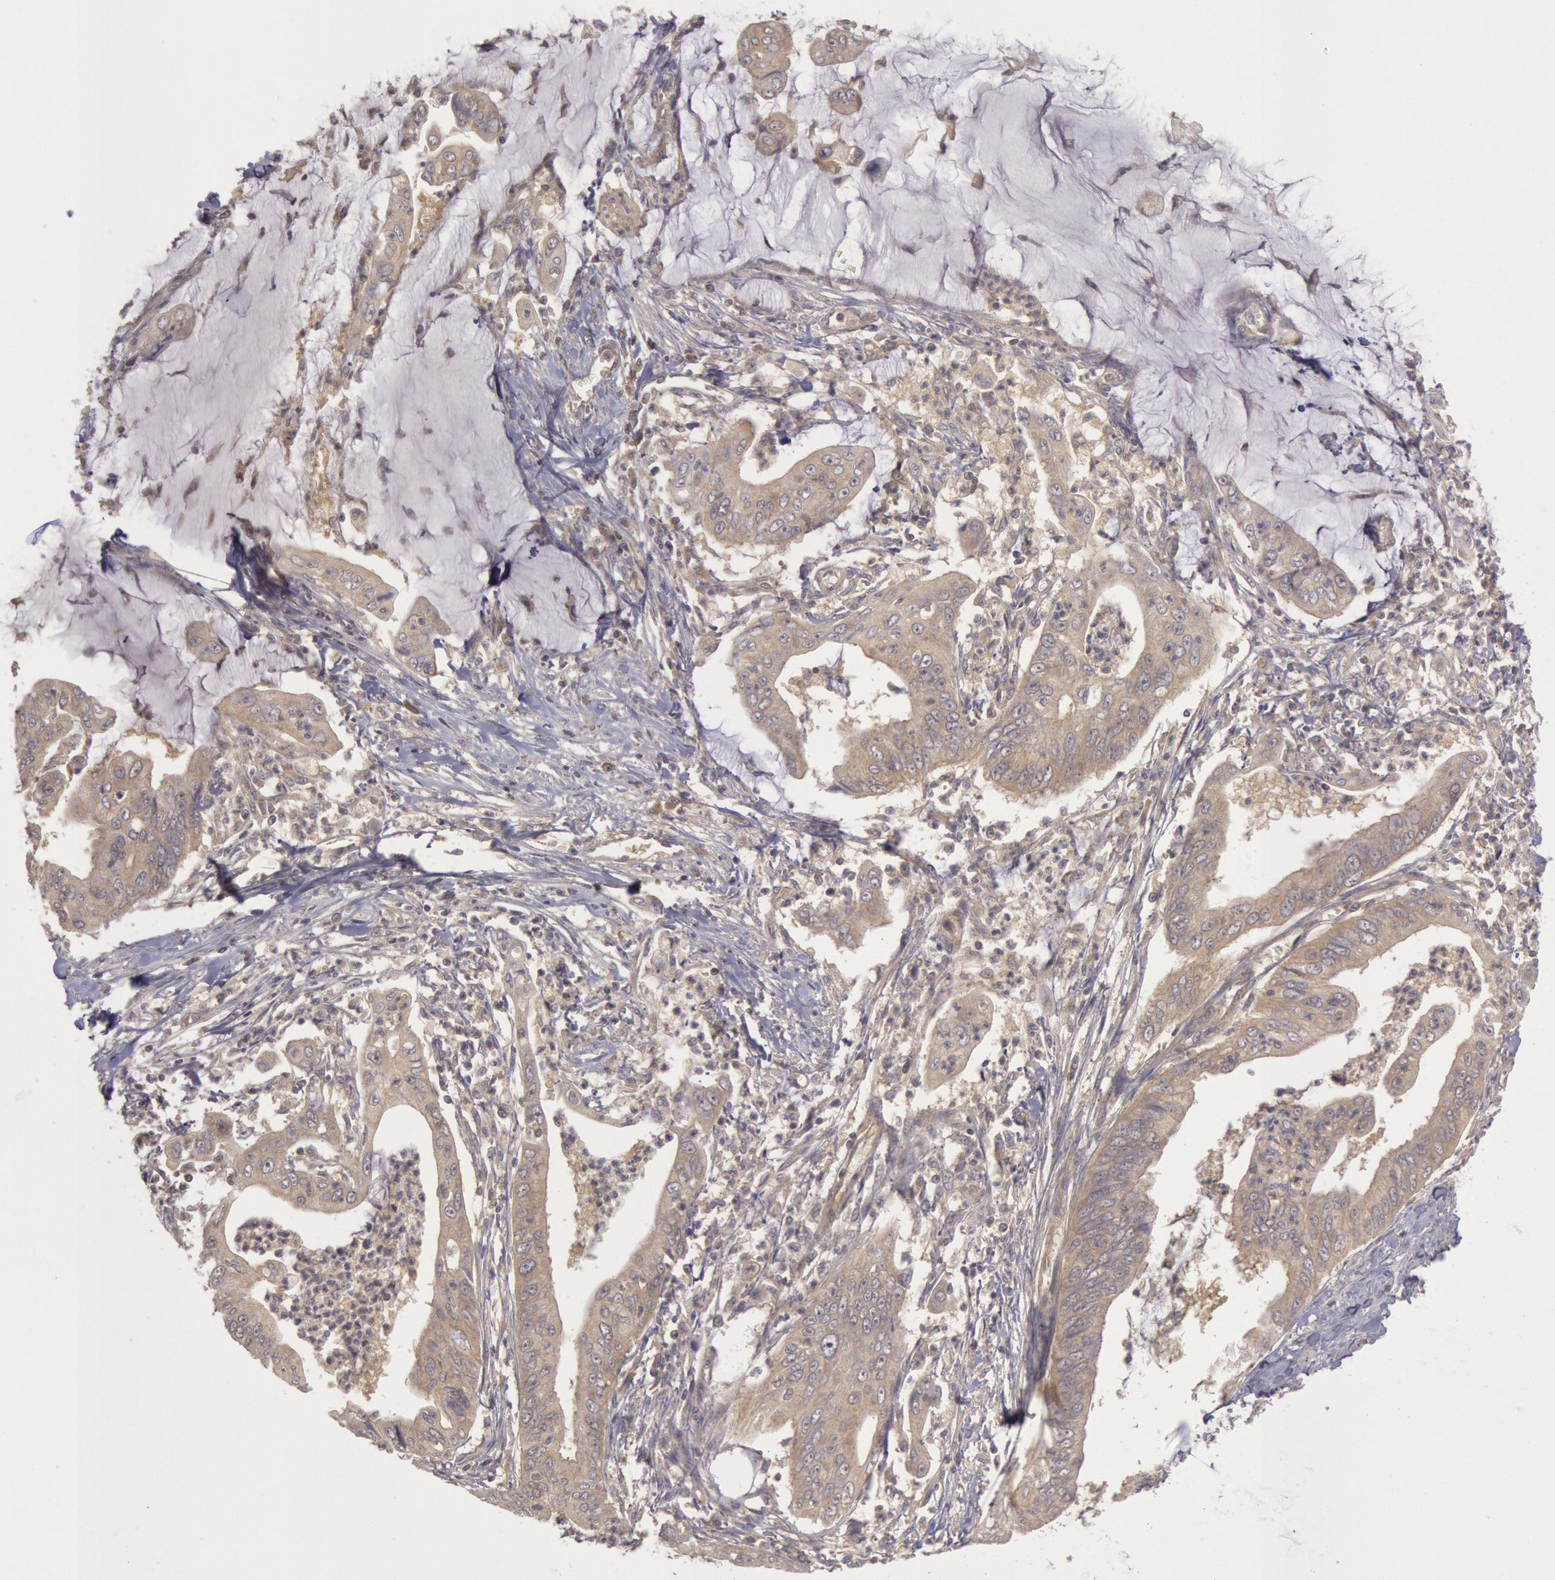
{"staining": {"intensity": "weak", "quantity": ">75%", "location": "cytoplasmic/membranous"}, "tissue": "stomach cancer", "cell_type": "Tumor cells", "image_type": "cancer", "snomed": [{"axis": "morphology", "description": "Adenocarcinoma, NOS"}, {"axis": "topography", "description": "Stomach, upper"}], "caption": "A low amount of weak cytoplasmic/membranous staining is appreciated in approximately >75% of tumor cells in stomach cancer (adenocarcinoma) tissue.", "gene": "BRAF", "patient": {"sex": "male", "age": 80}}